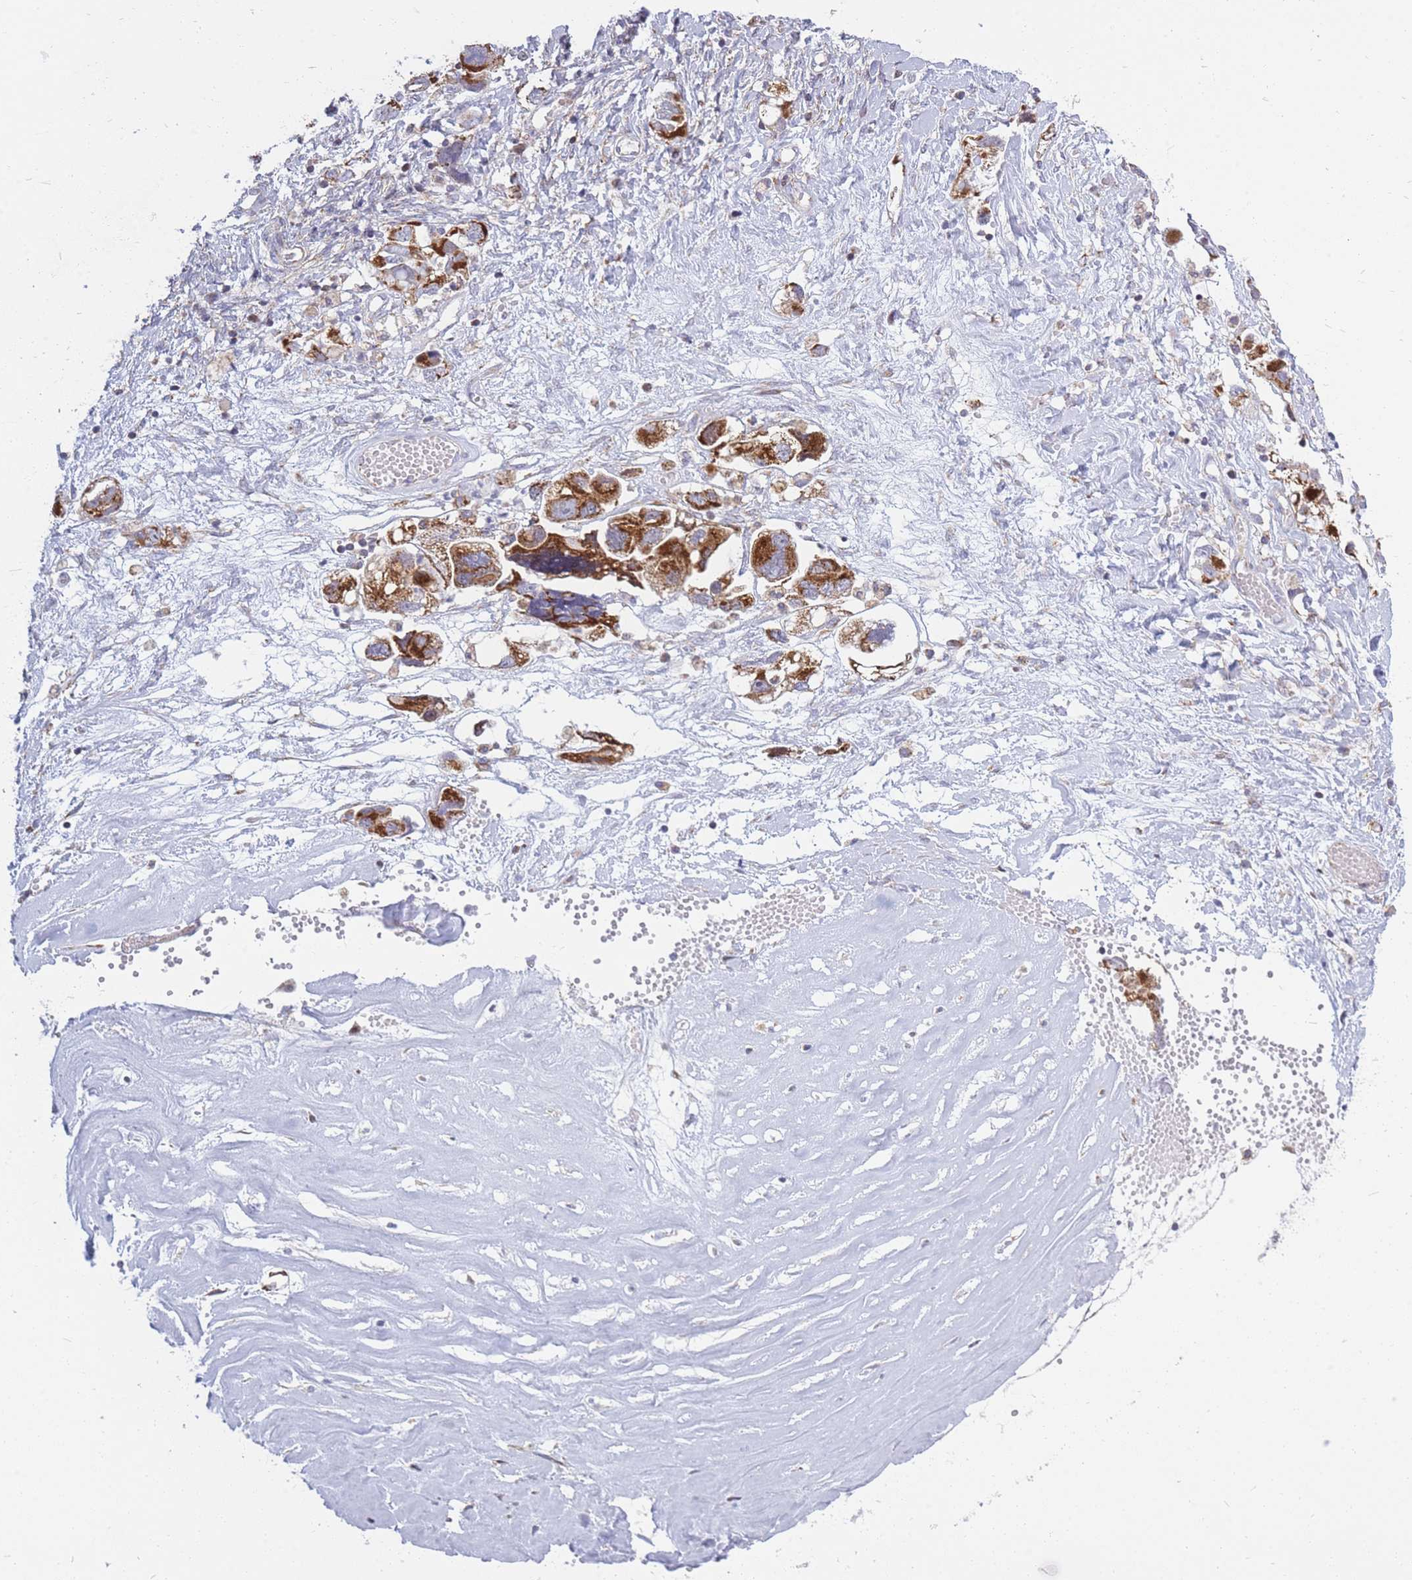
{"staining": {"intensity": "strong", "quantity": ">75%", "location": "cytoplasmic/membranous"}, "tissue": "ovarian cancer", "cell_type": "Tumor cells", "image_type": "cancer", "snomed": [{"axis": "morphology", "description": "Carcinoma, NOS"}, {"axis": "morphology", "description": "Cystadenocarcinoma, serous, NOS"}, {"axis": "topography", "description": "Ovary"}], "caption": "Ovarian cancer (serous cystadenocarcinoma) stained with a brown dye exhibits strong cytoplasmic/membranous positive positivity in approximately >75% of tumor cells.", "gene": "MOB4", "patient": {"sex": "female", "age": 69}}